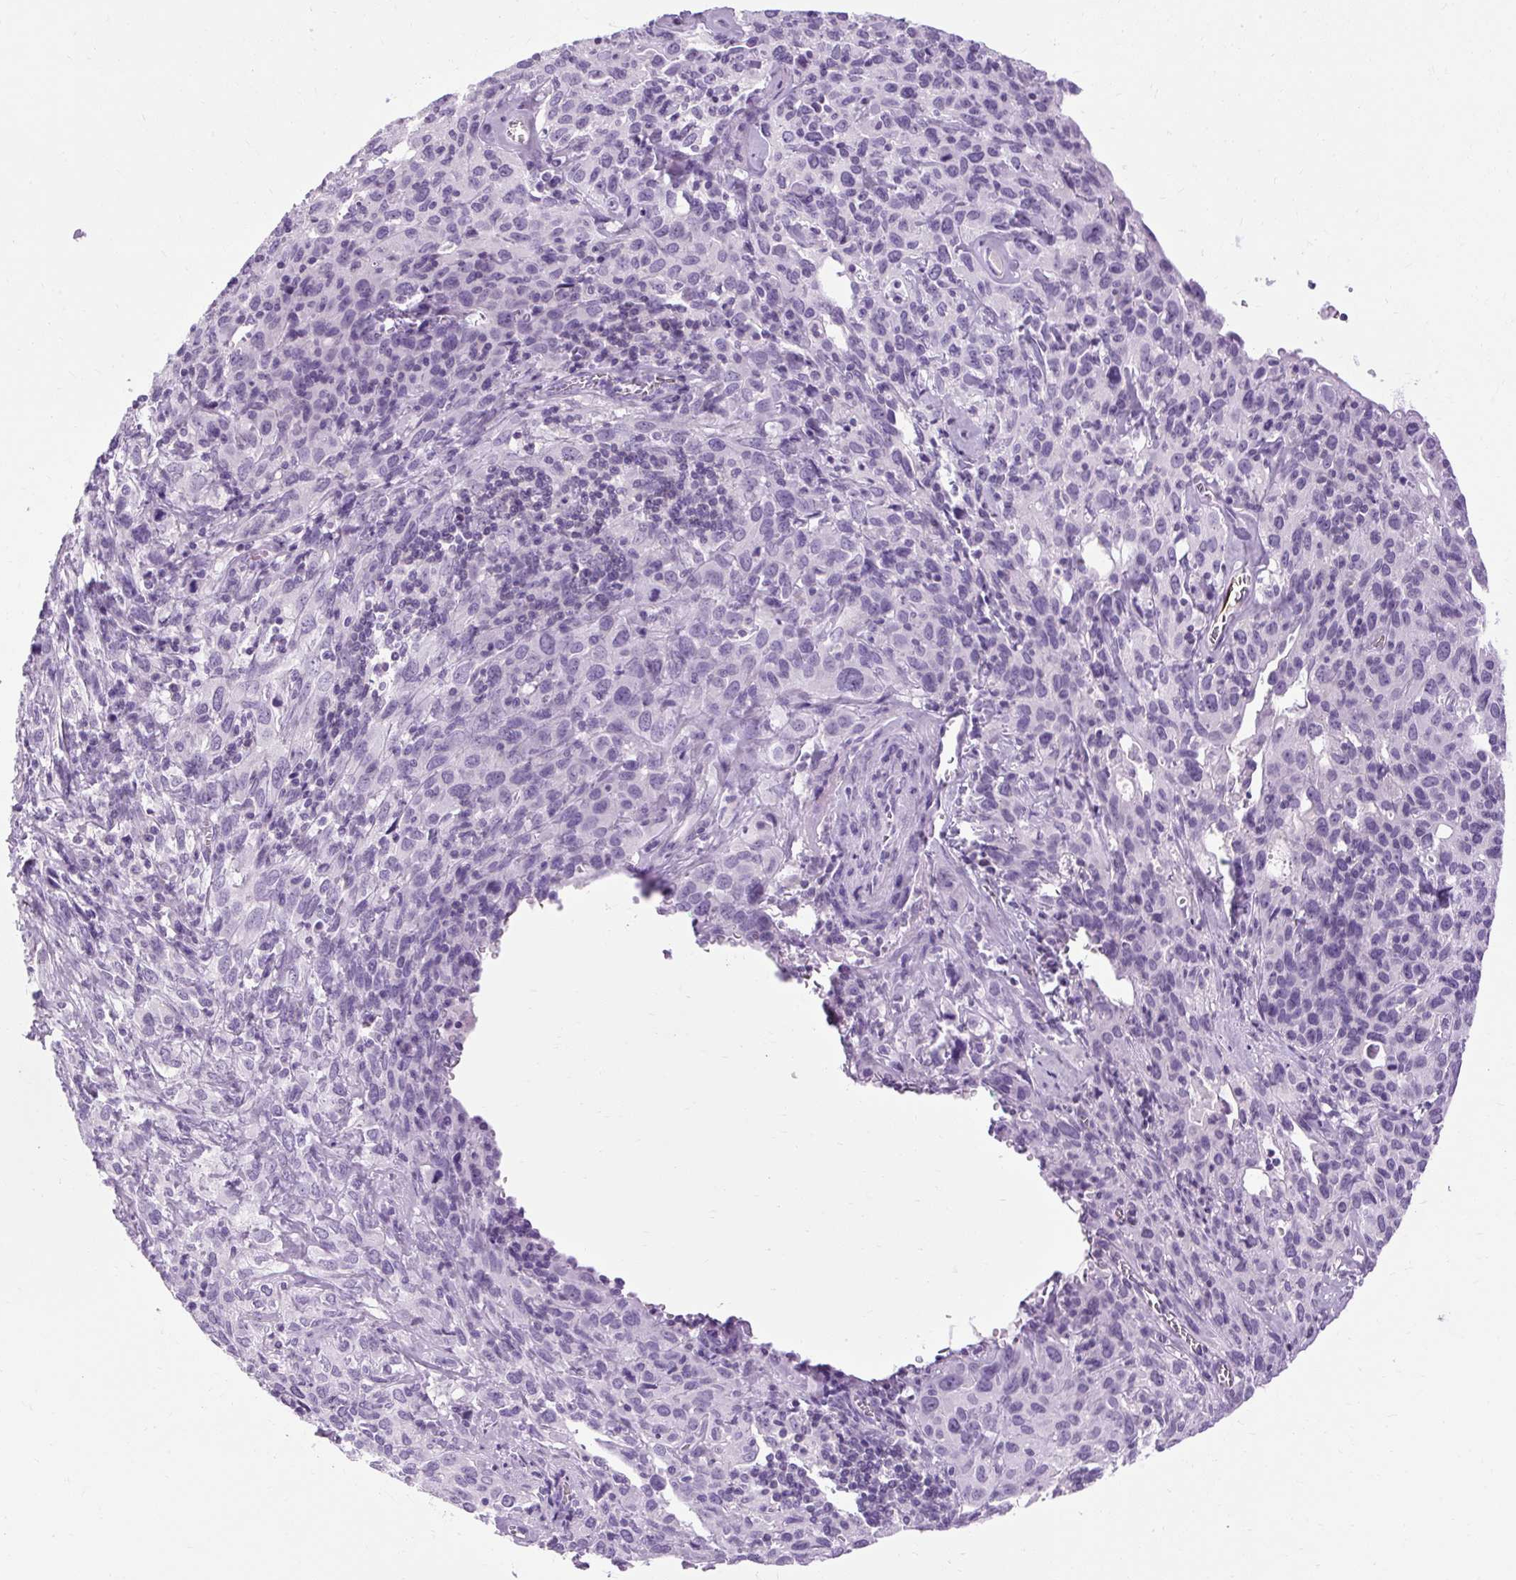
{"staining": {"intensity": "negative", "quantity": "none", "location": "none"}, "tissue": "cervical cancer", "cell_type": "Tumor cells", "image_type": "cancer", "snomed": [{"axis": "morphology", "description": "Normal tissue, NOS"}, {"axis": "morphology", "description": "Squamous cell carcinoma, NOS"}, {"axis": "topography", "description": "Cervix"}], "caption": "Image shows no significant protein staining in tumor cells of cervical cancer. Brightfield microscopy of IHC stained with DAB (3,3'-diaminobenzidine) (brown) and hematoxylin (blue), captured at high magnification.", "gene": "B3GNT4", "patient": {"sex": "female", "age": 51}}